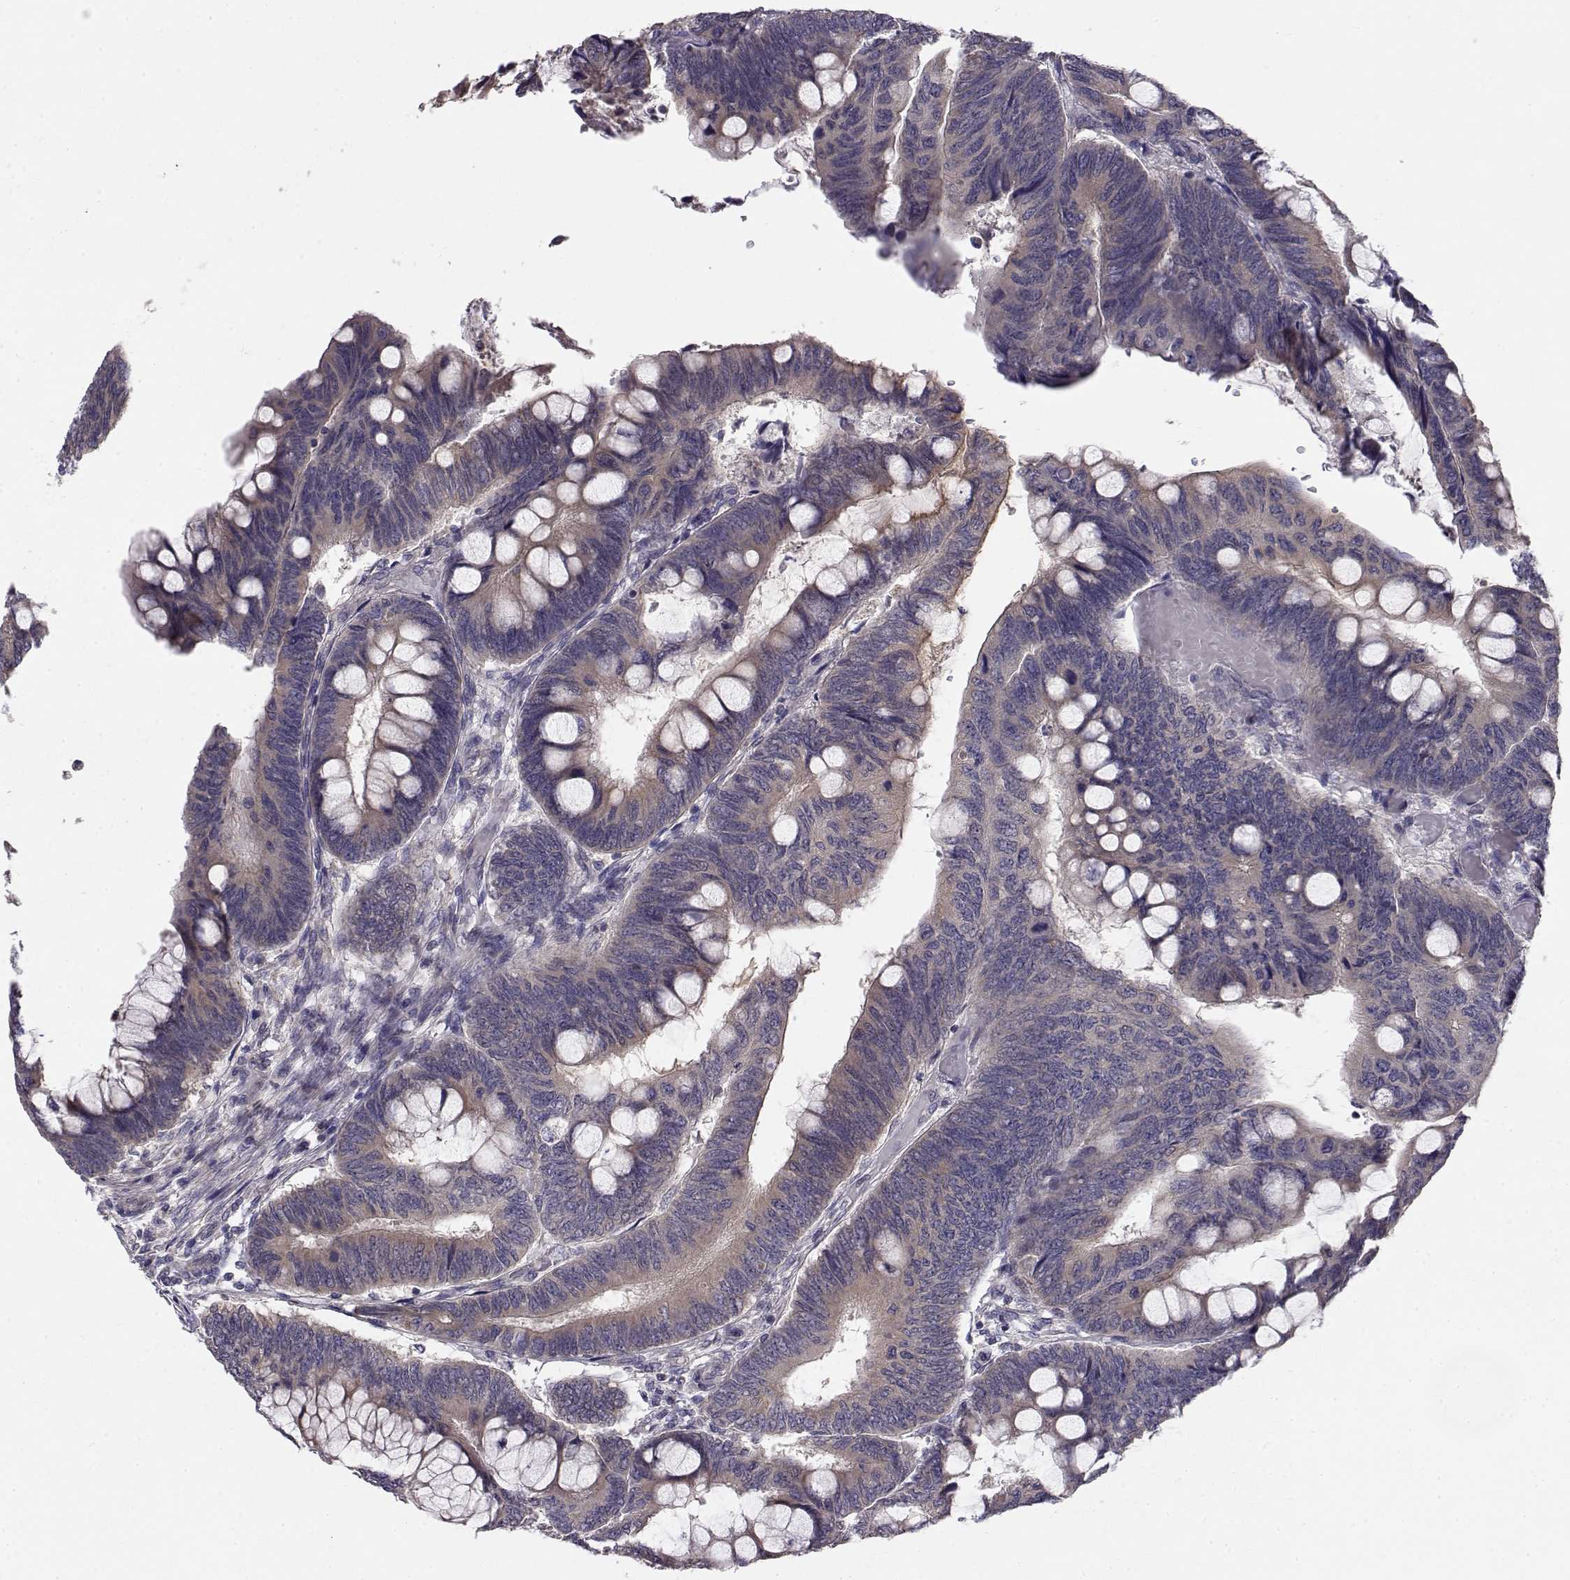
{"staining": {"intensity": "moderate", "quantity": "25%-75%", "location": "cytoplasmic/membranous"}, "tissue": "colorectal cancer", "cell_type": "Tumor cells", "image_type": "cancer", "snomed": [{"axis": "morphology", "description": "Normal tissue, NOS"}, {"axis": "morphology", "description": "Adenocarcinoma, NOS"}, {"axis": "topography", "description": "Rectum"}], "caption": "A brown stain shows moderate cytoplasmic/membranous expression of a protein in human colorectal adenocarcinoma tumor cells. (DAB = brown stain, brightfield microscopy at high magnification).", "gene": "PEX5L", "patient": {"sex": "male", "age": 92}}